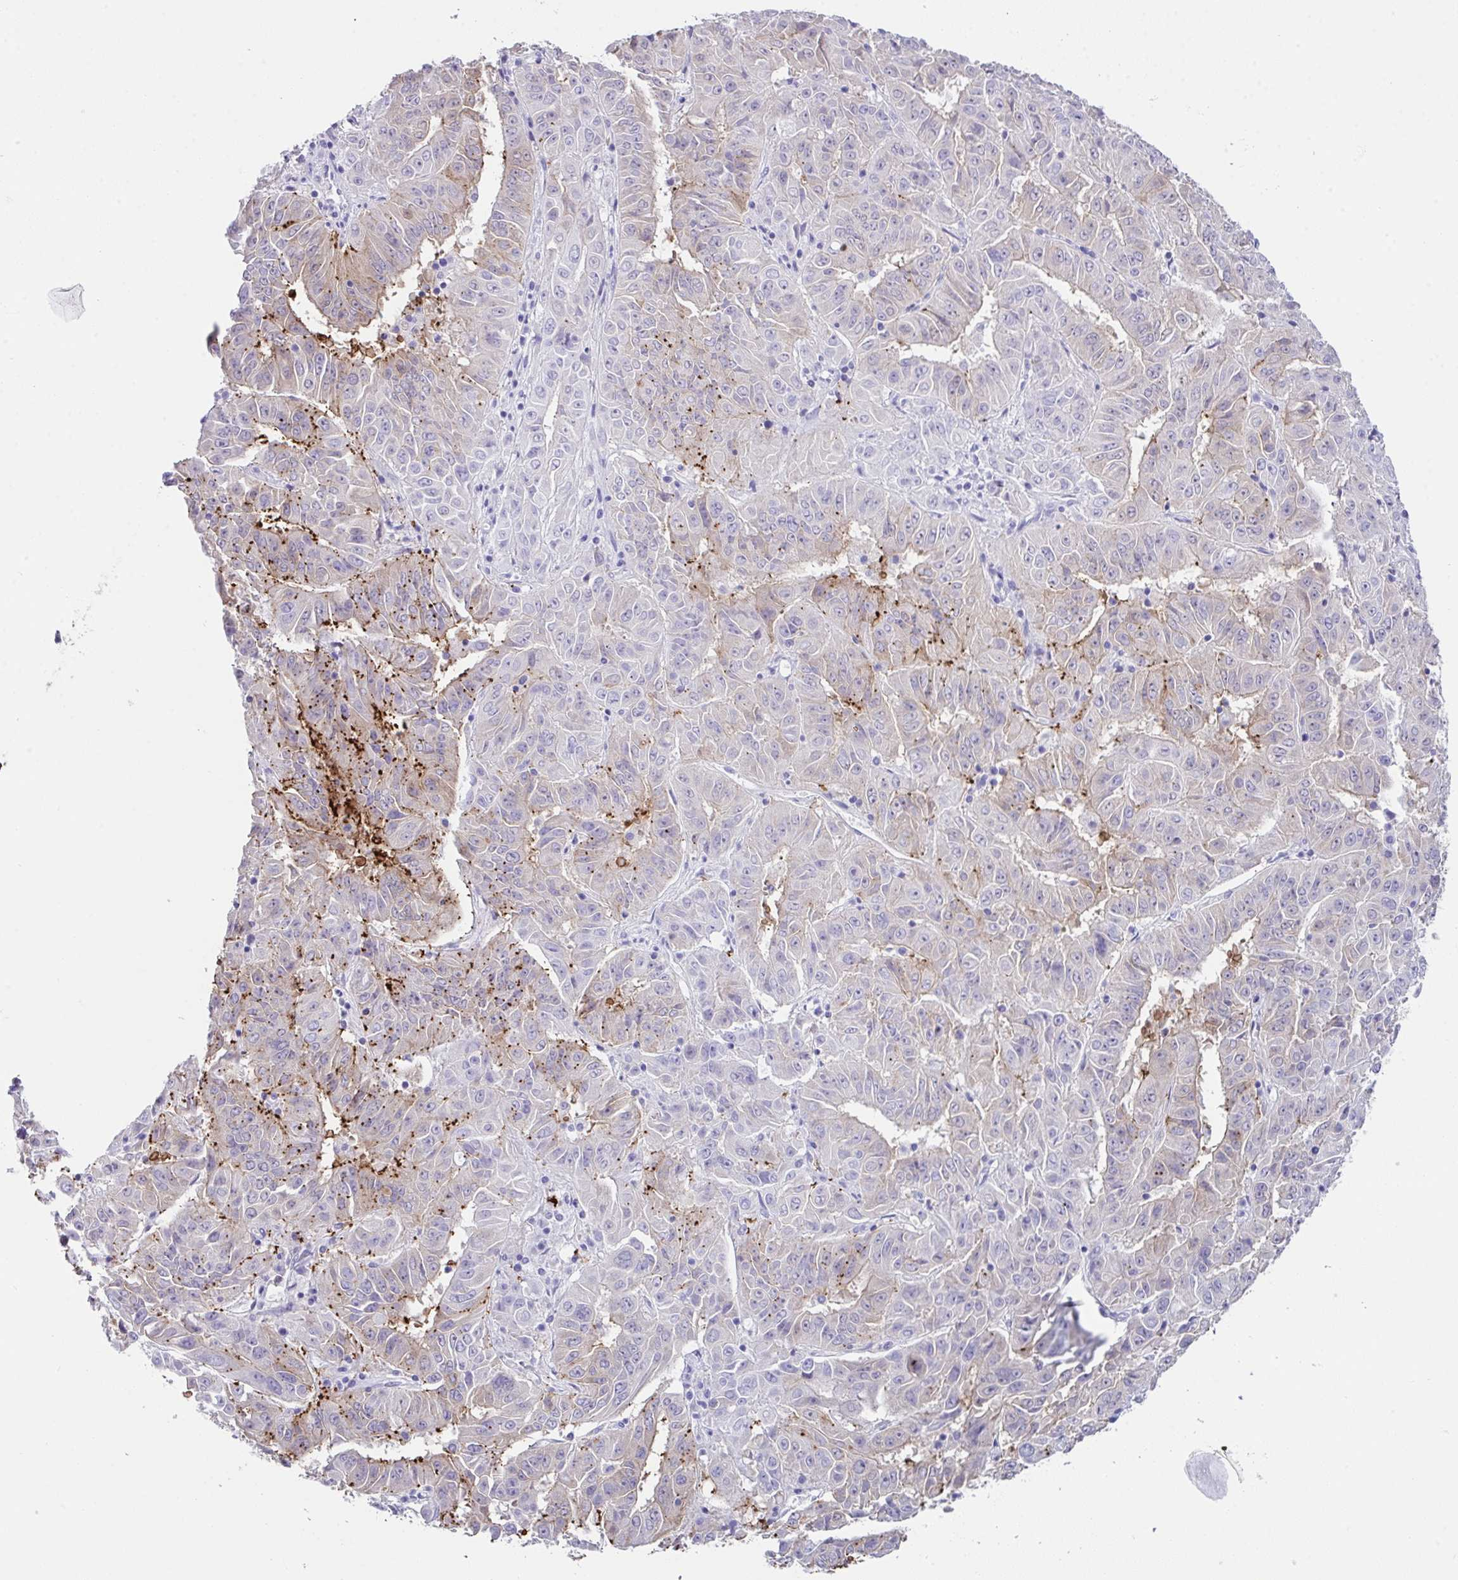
{"staining": {"intensity": "weak", "quantity": "<25%", "location": "cytoplasmic/membranous"}, "tissue": "pancreatic cancer", "cell_type": "Tumor cells", "image_type": "cancer", "snomed": [{"axis": "morphology", "description": "Adenocarcinoma, NOS"}, {"axis": "topography", "description": "Pancreas"}], "caption": "Pancreatic cancer was stained to show a protein in brown. There is no significant staining in tumor cells.", "gene": "LGALS4", "patient": {"sex": "male", "age": 63}}